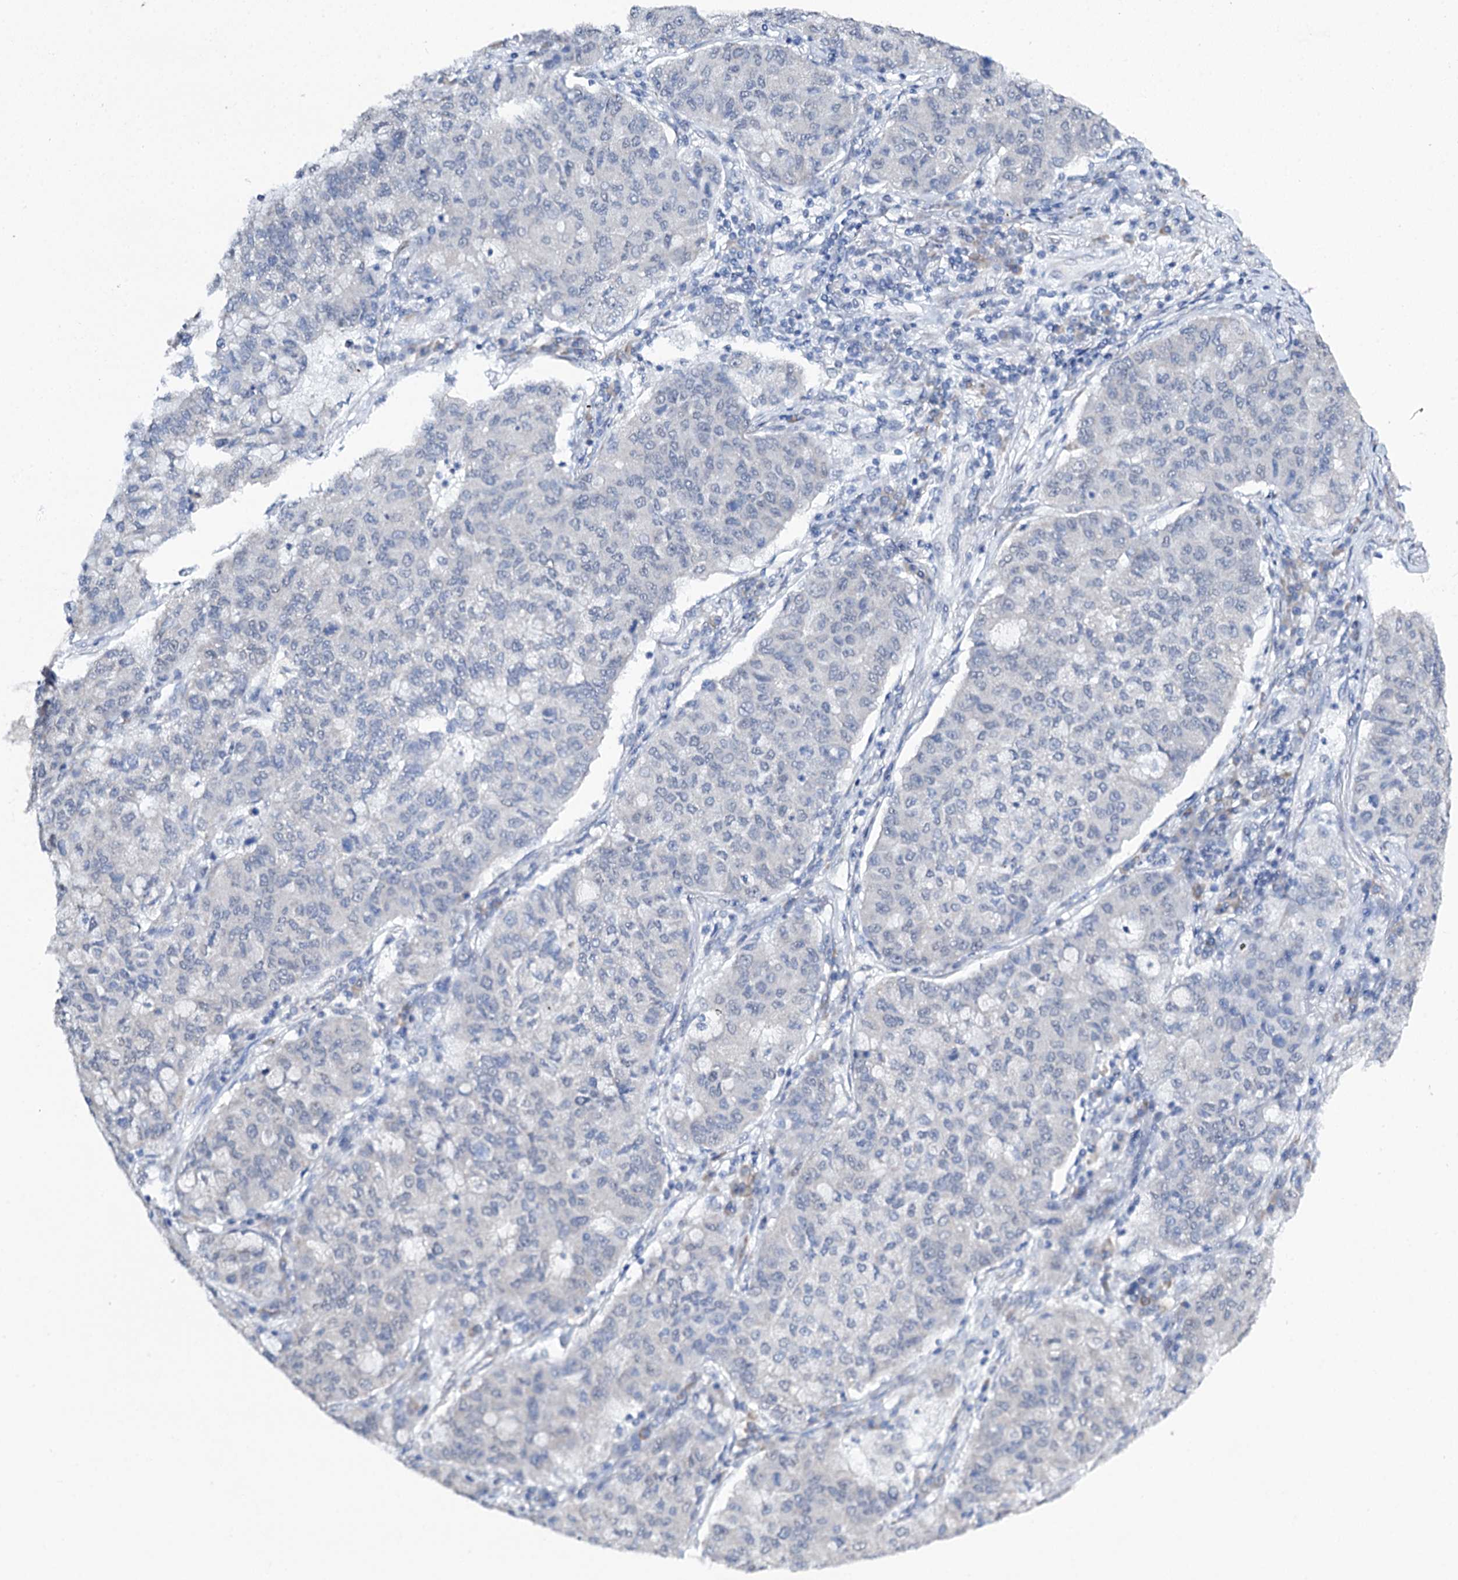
{"staining": {"intensity": "negative", "quantity": "none", "location": "none"}, "tissue": "lung cancer", "cell_type": "Tumor cells", "image_type": "cancer", "snomed": [{"axis": "morphology", "description": "Squamous cell carcinoma, NOS"}, {"axis": "topography", "description": "Lung"}], "caption": "A high-resolution micrograph shows IHC staining of squamous cell carcinoma (lung), which exhibits no significant expression in tumor cells. Brightfield microscopy of immunohistochemistry stained with DAB (3,3'-diaminobenzidine) (brown) and hematoxylin (blue), captured at high magnification.", "gene": "SPATS2", "patient": {"sex": "male", "age": 74}}